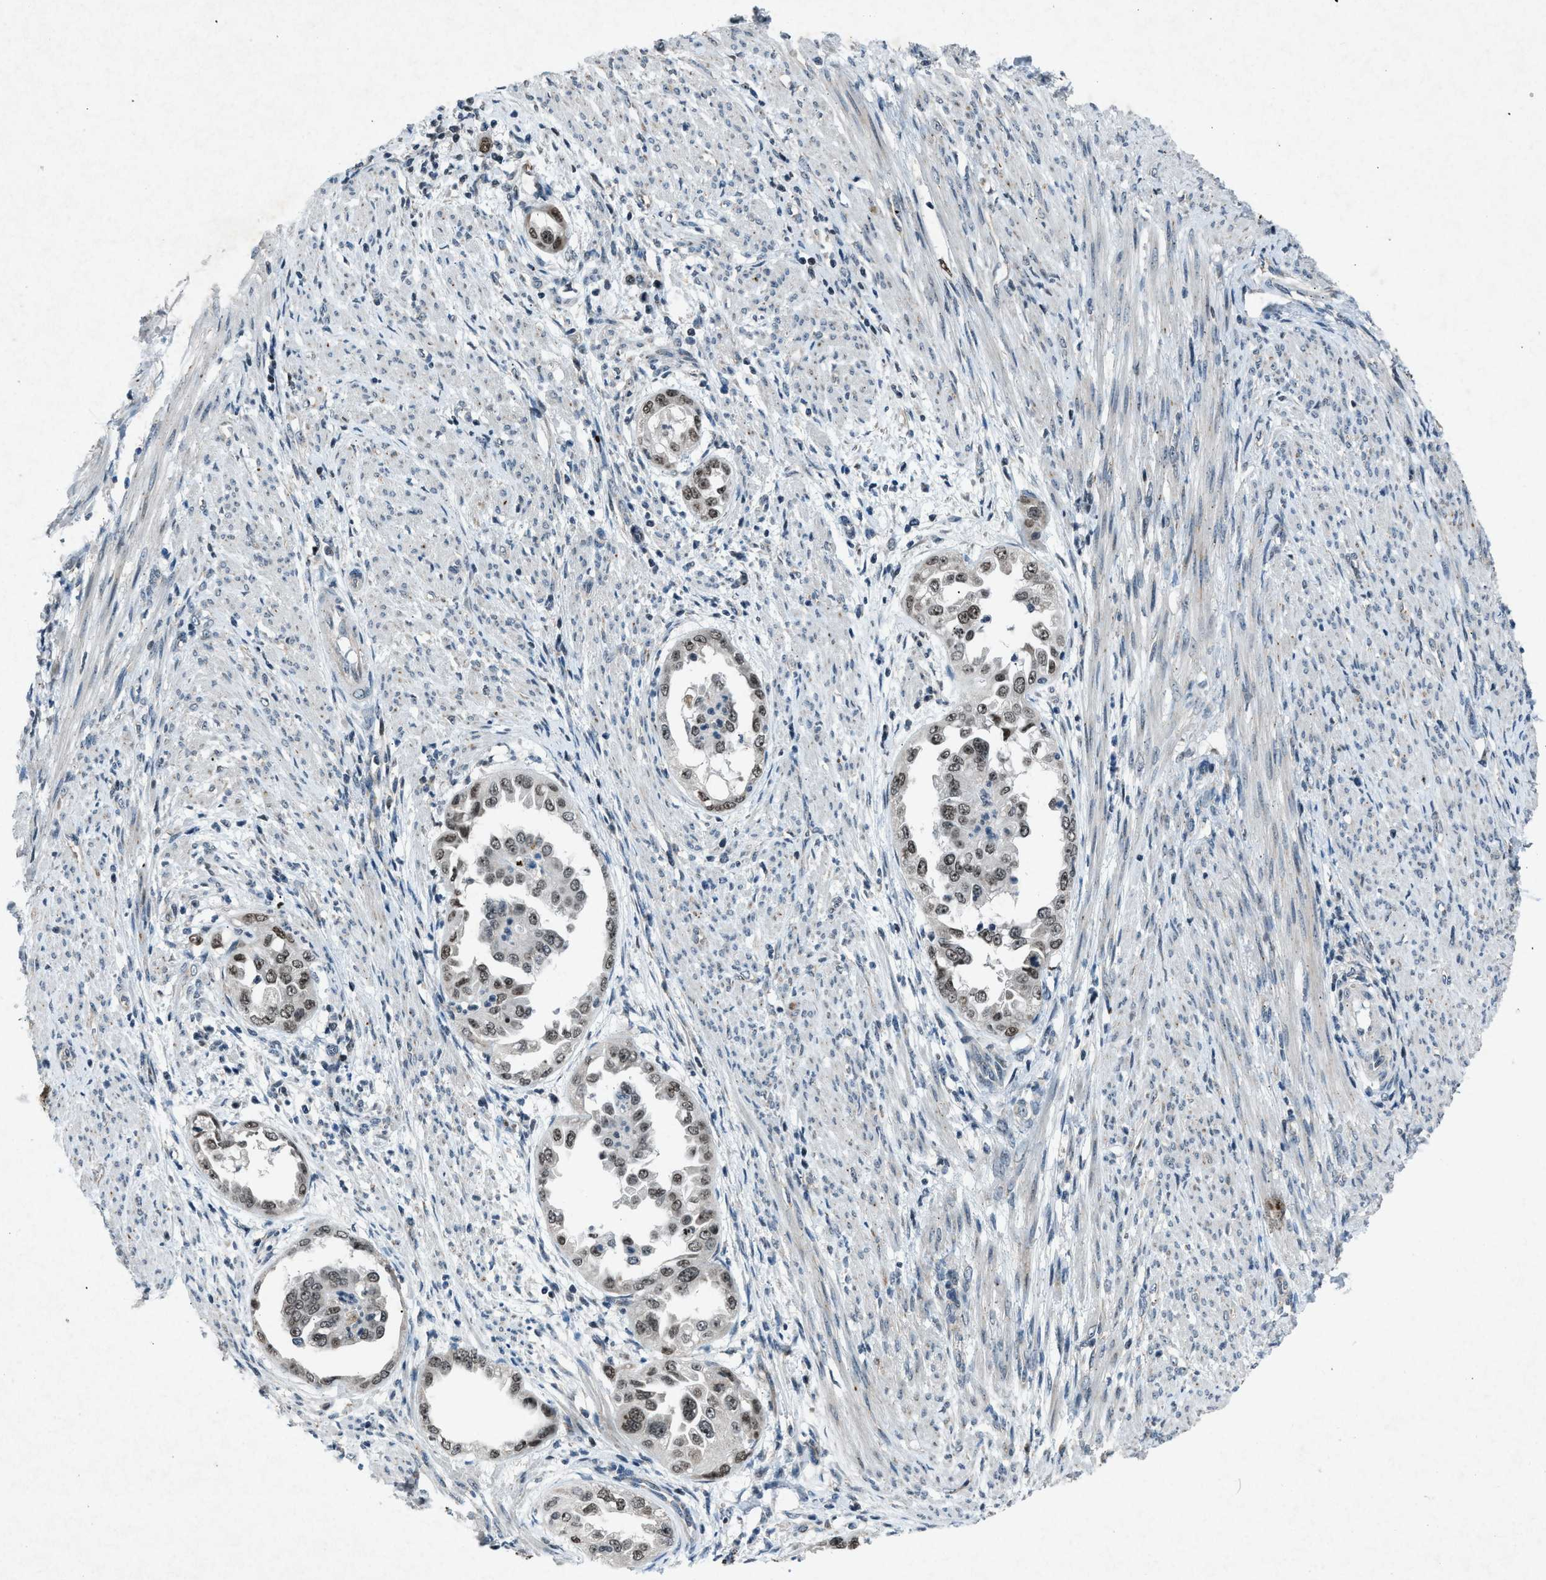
{"staining": {"intensity": "moderate", "quantity": ">75%", "location": "nuclear"}, "tissue": "endometrial cancer", "cell_type": "Tumor cells", "image_type": "cancer", "snomed": [{"axis": "morphology", "description": "Adenocarcinoma, NOS"}, {"axis": "topography", "description": "Endometrium"}], "caption": "Immunohistochemical staining of adenocarcinoma (endometrial) displays moderate nuclear protein expression in about >75% of tumor cells.", "gene": "ADCY1", "patient": {"sex": "female", "age": 85}}